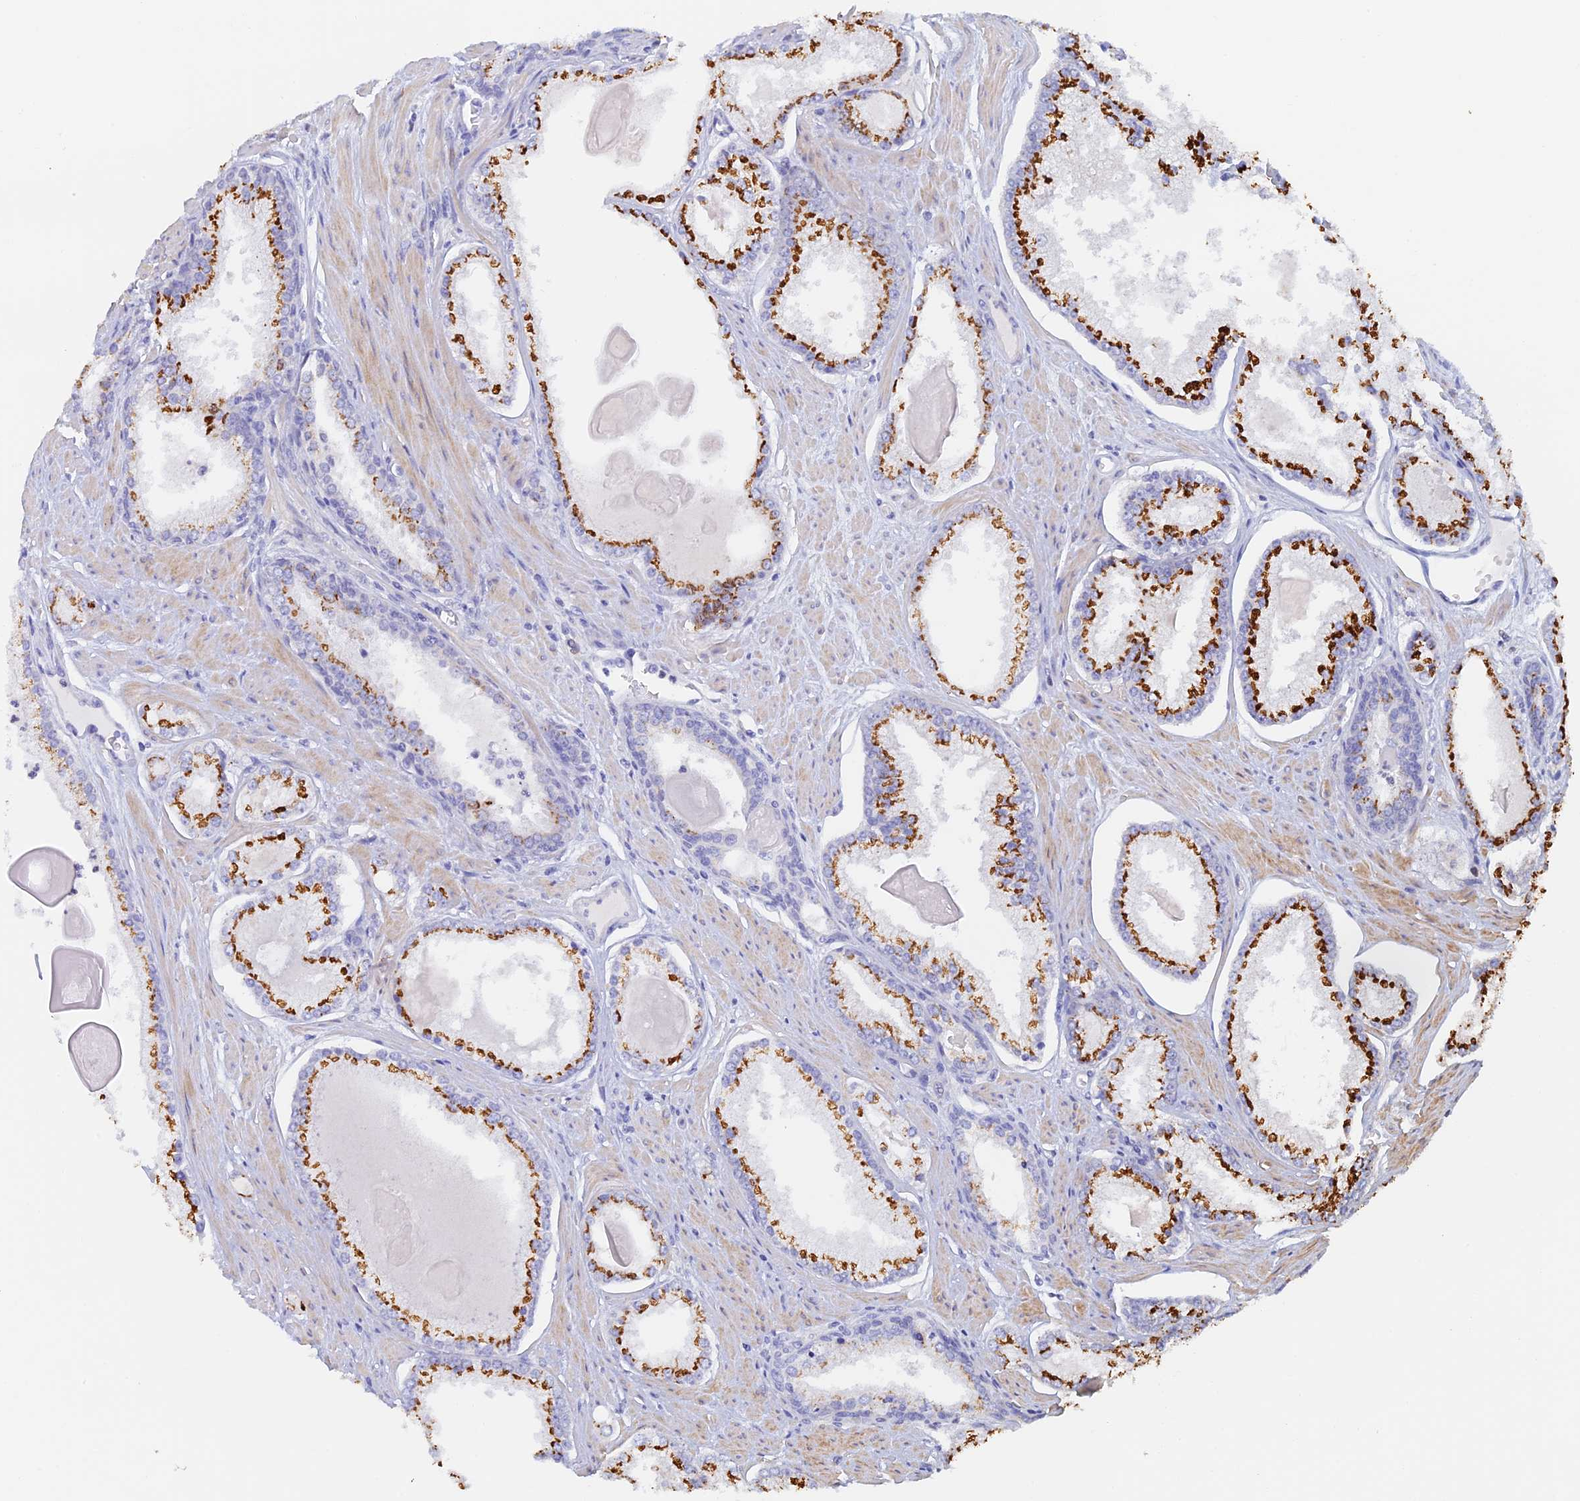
{"staining": {"intensity": "strong", "quantity": "25%-75%", "location": "cytoplasmic/membranous"}, "tissue": "prostate cancer", "cell_type": "Tumor cells", "image_type": "cancer", "snomed": [{"axis": "morphology", "description": "Adenocarcinoma, Low grade"}, {"axis": "topography", "description": "Prostate"}], "caption": "Protein staining of prostate cancer (low-grade adenocarcinoma) tissue exhibits strong cytoplasmic/membranous staining in about 25%-75% of tumor cells.", "gene": "SLC24A3", "patient": {"sex": "male", "age": 54}}